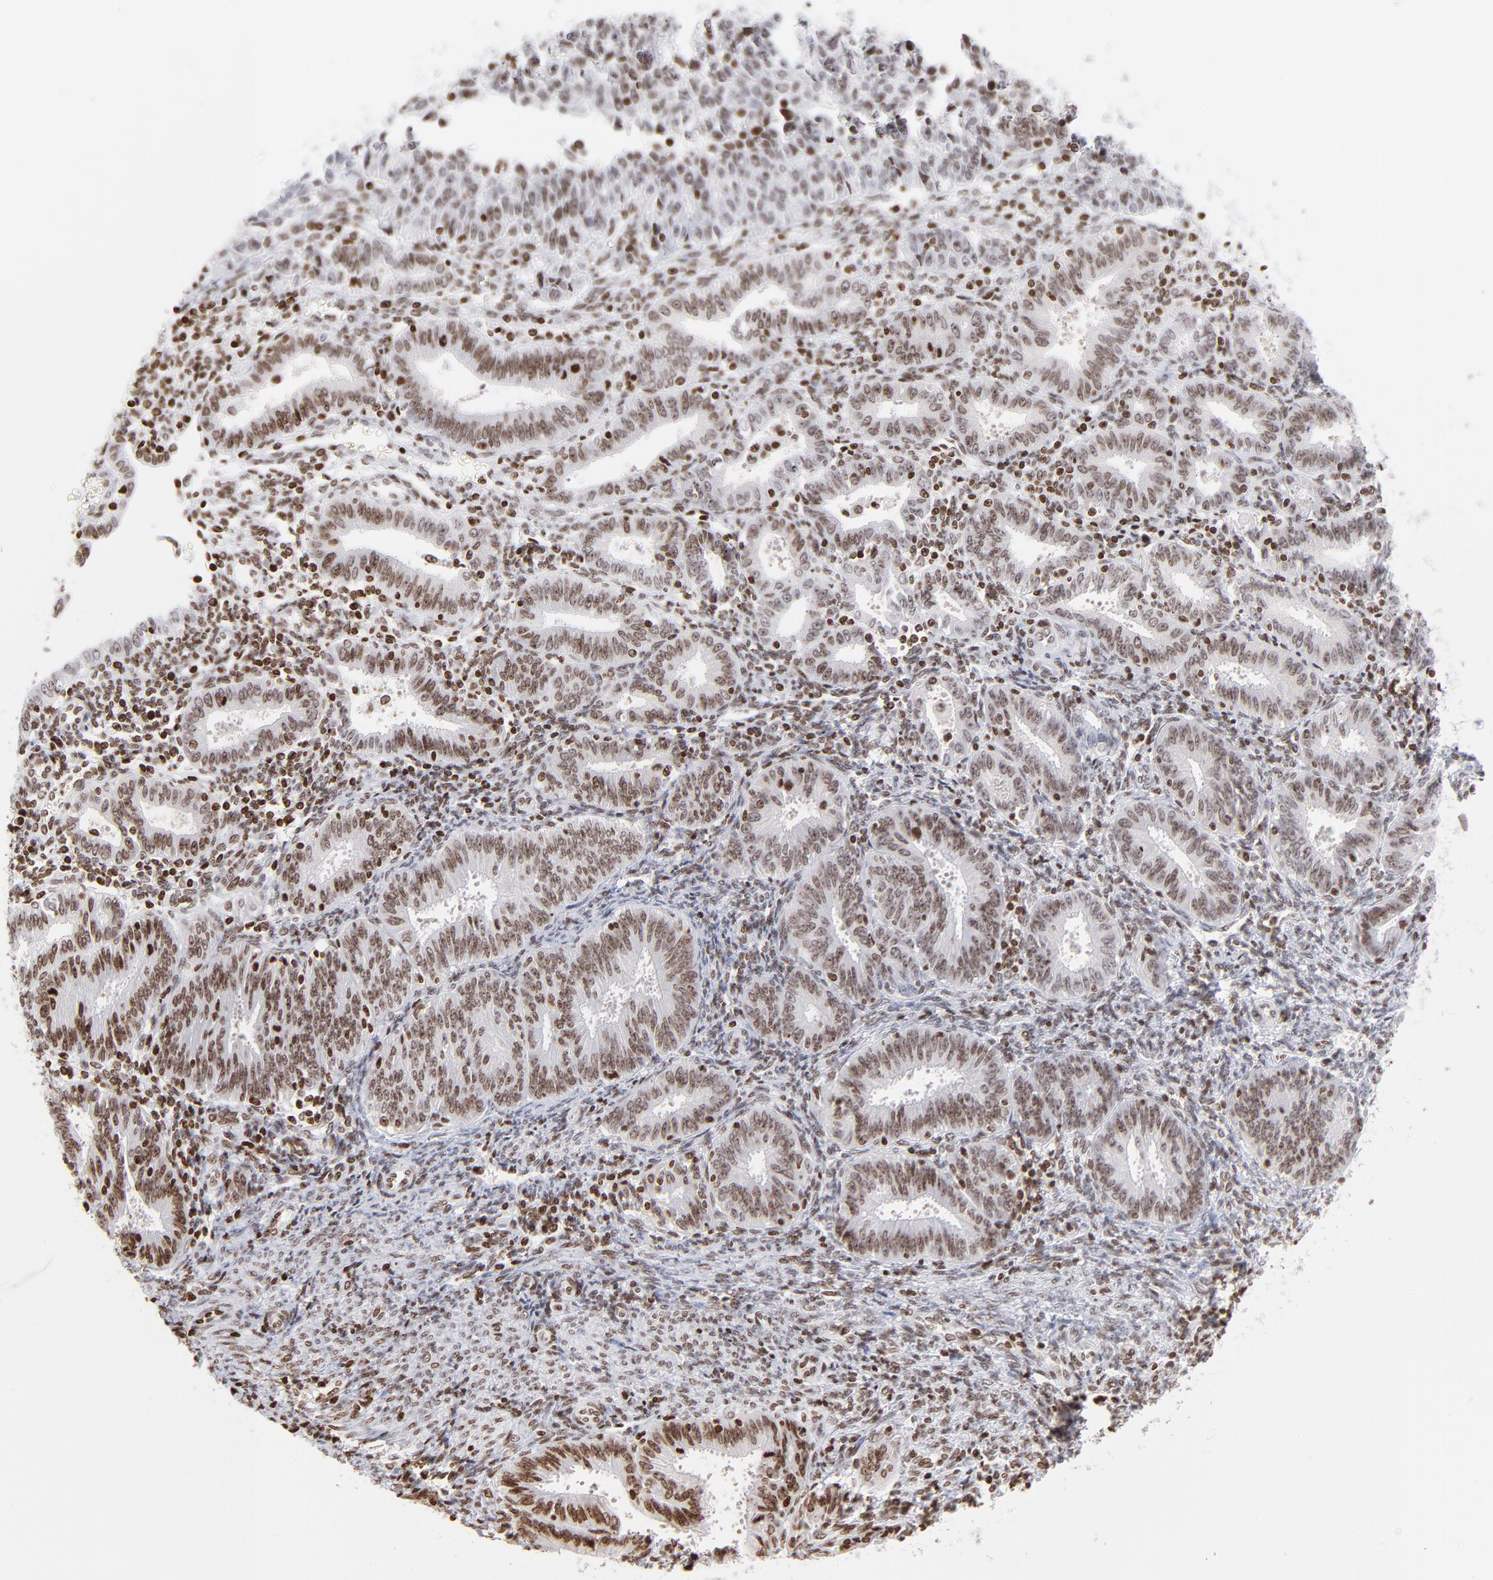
{"staining": {"intensity": "moderate", "quantity": ">75%", "location": "nuclear"}, "tissue": "endometrial cancer", "cell_type": "Tumor cells", "image_type": "cancer", "snomed": [{"axis": "morphology", "description": "Adenocarcinoma, NOS"}, {"axis": "topography", "description": "Endometrium"}], "caption": "IHC (DAB) staining of human endometrial cancer demonstrates moderate nuclear protein expression in about >75% of tumor cells.", "gene": "RTL4", "patient": {"sex": "female", "age": 42}}